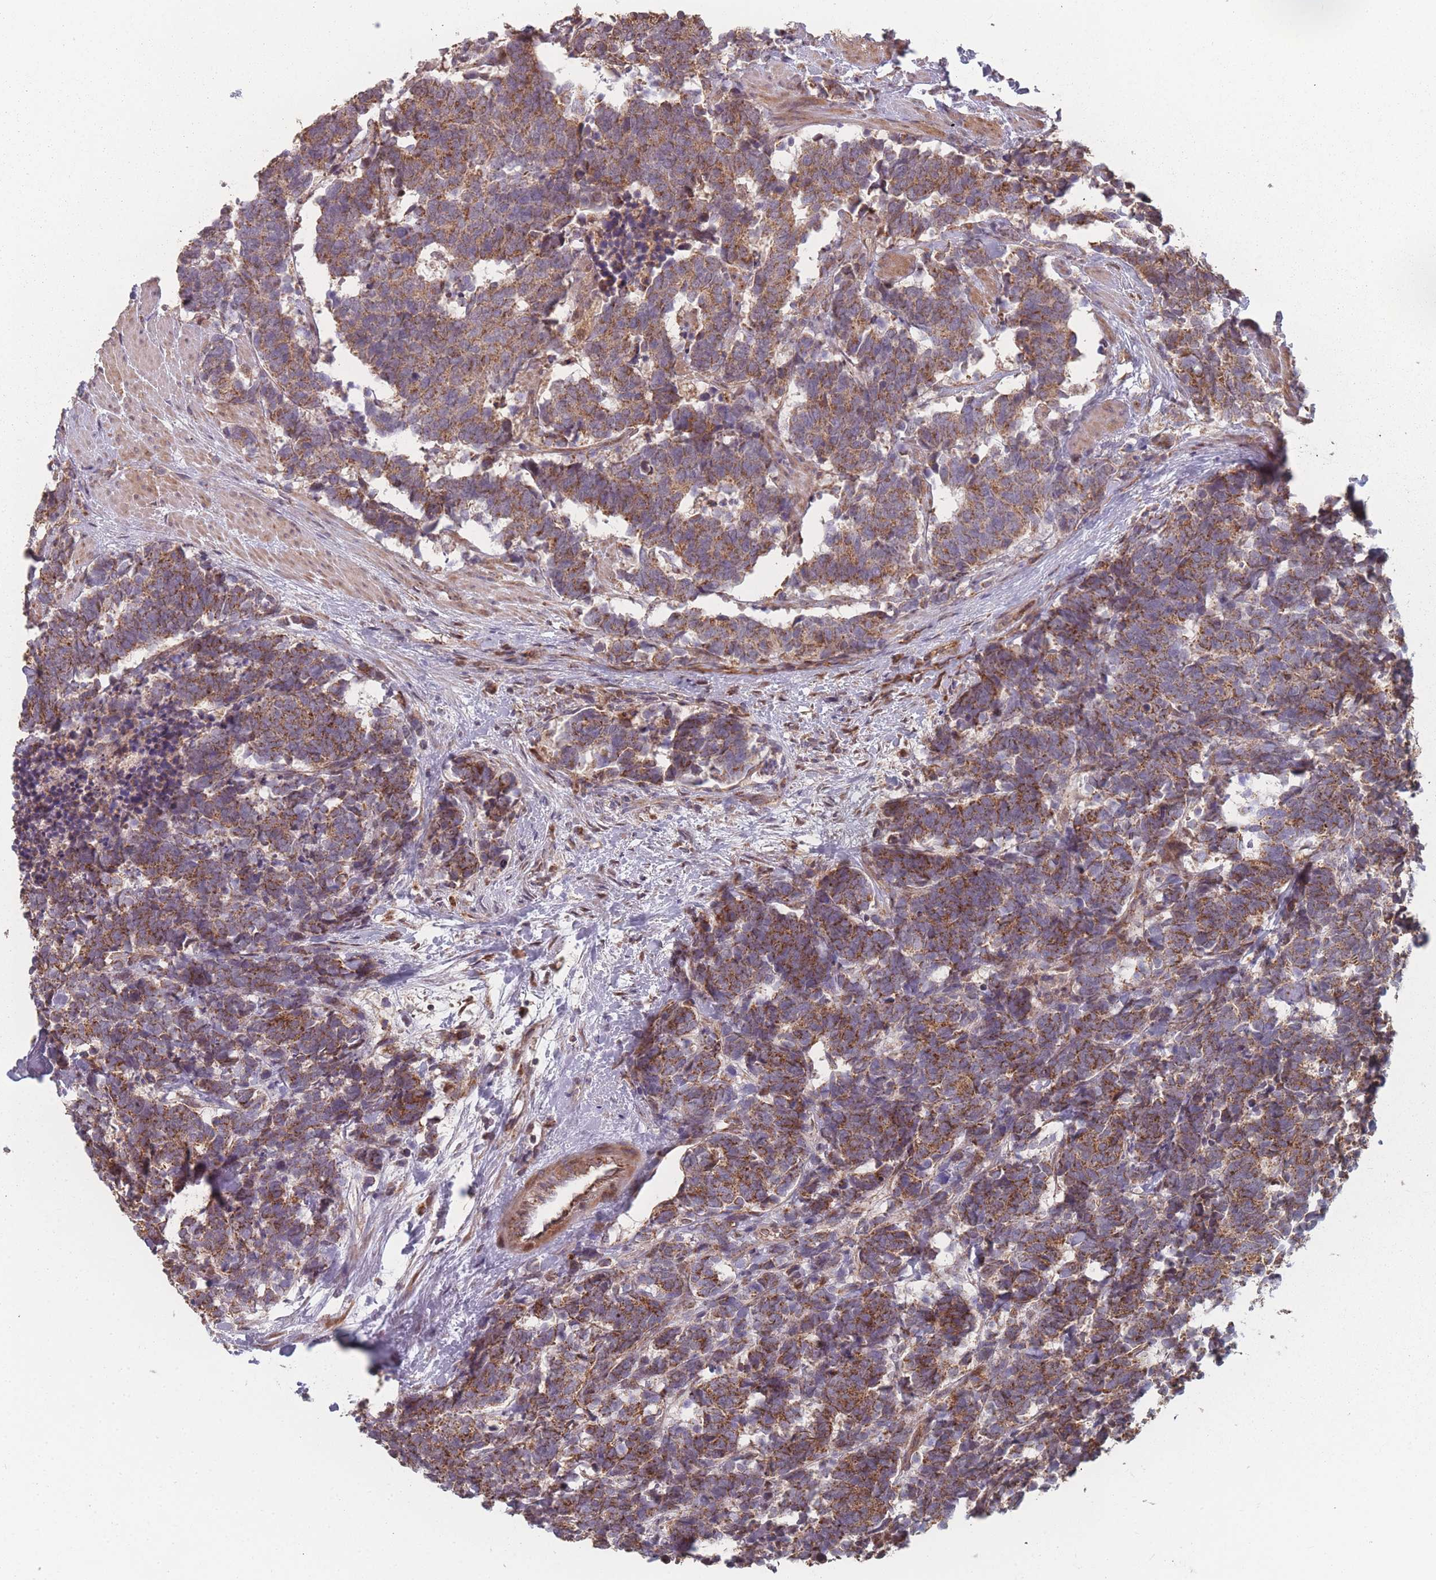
{"staining": {"intensity": "moderate", "quantity": ">75%", "location": "cytoplasmic/membranous"}, "tissue": "carcinoid", "cell_type": "Tumor cells", "image_type": "cancer", "snomed": [{"axis": "morphology", "description": "Carcinoma, NOS"}, {"axis": "morphology", "description": "Carcinoid, malignant, NOS"}, {"axis": "topography", "description": "Prostate"}], "caption": "Immunohistochemistry of carcinoid demonstrates medium levels of moderate cytoplasmic/membranous staining in approximately >75% of tumor cells.", "gene": "PSMB3", "patient": {"sex": "male", "age": 57}}